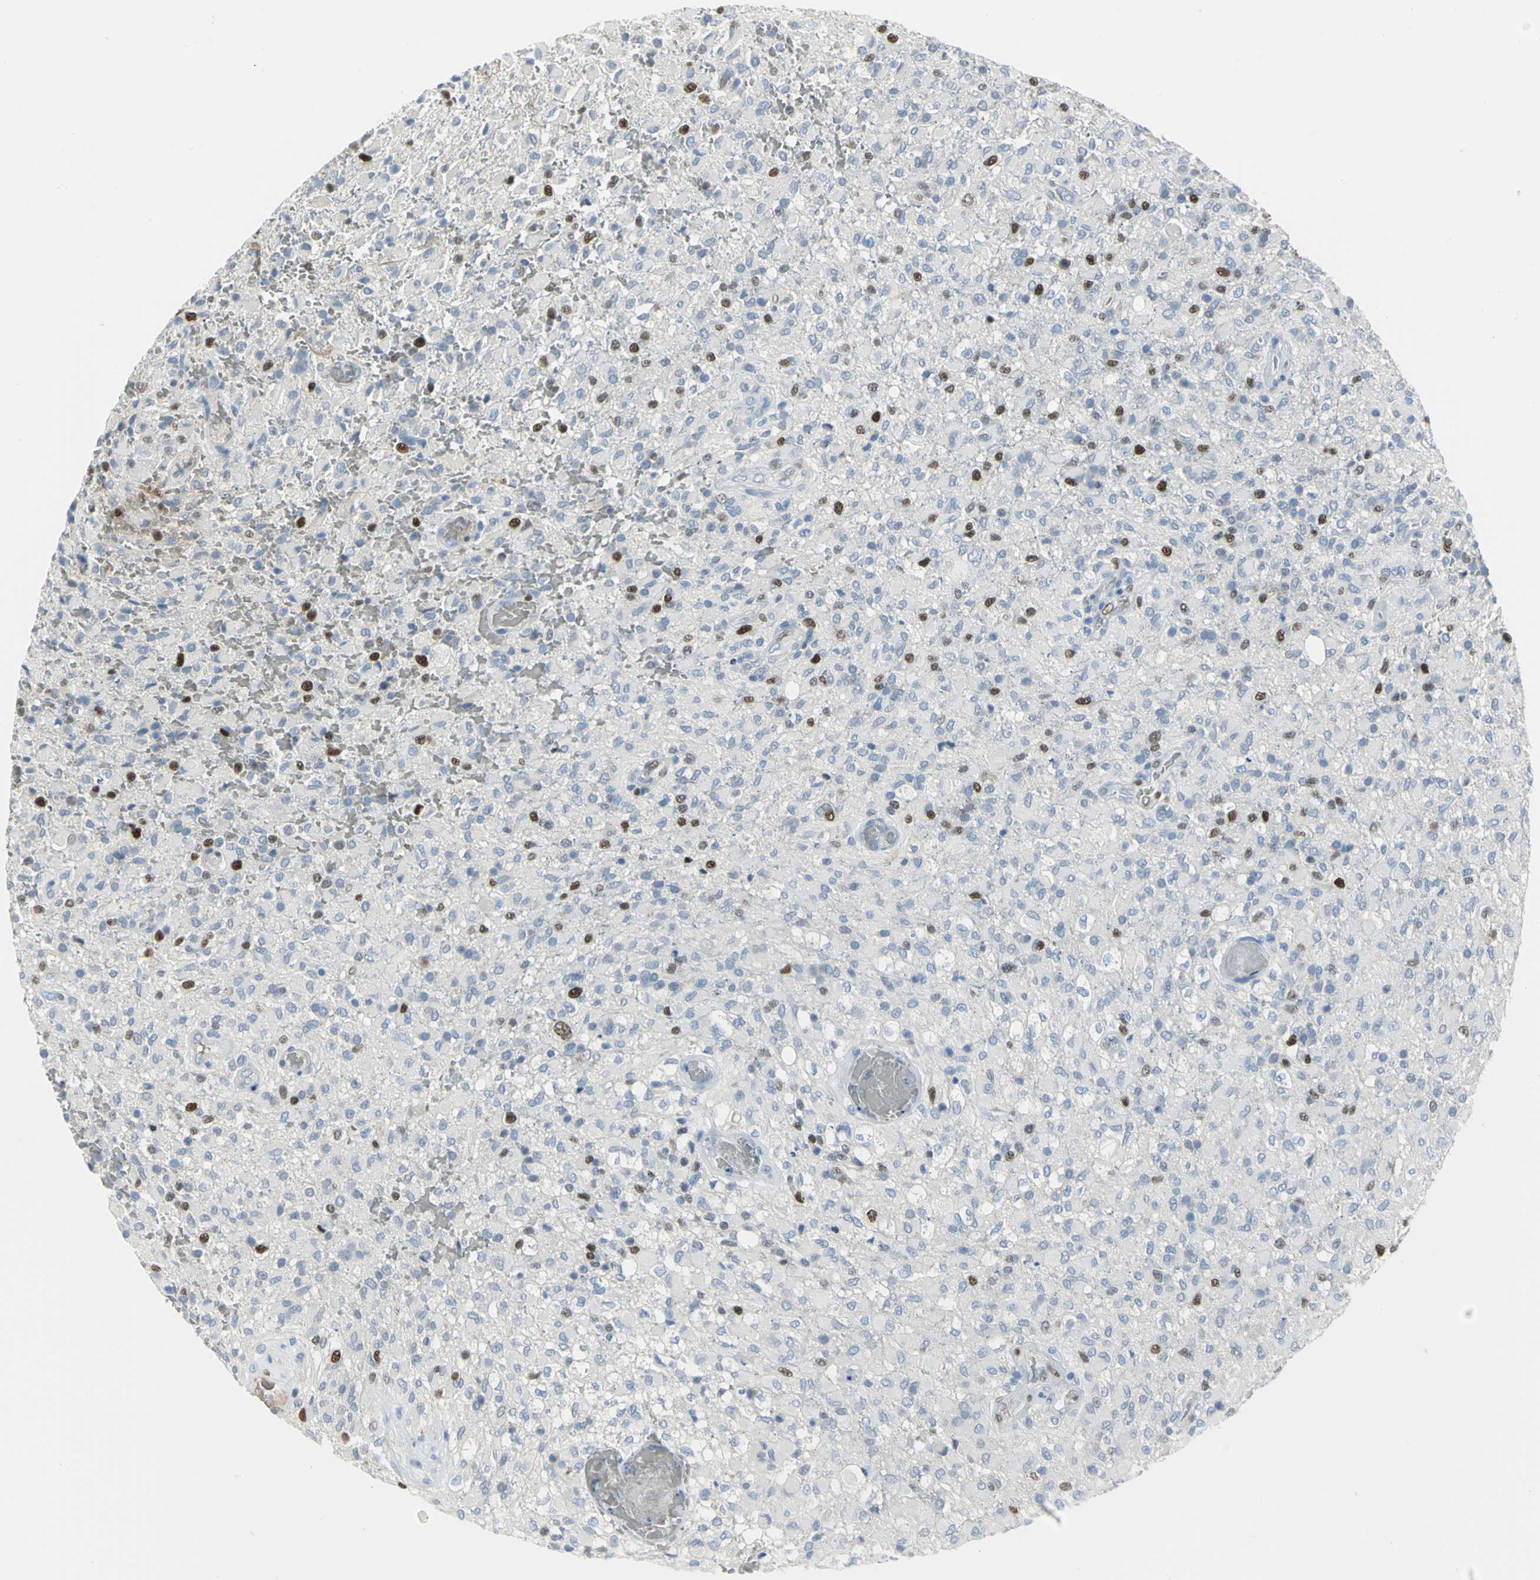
{"staining": {"intensity": "strong", "quantity": "<25%", "location": "nuclear"}, "tissue": "glioma", "cell_type": "Tumor cells", "image_type": "cancer", "snomed": [{"axis": "morphology", "description": "Glioma, malignant, High grade"}, {"axis": "topography", "description": "Brain"}], "caption": "The histopathology image reveals staining of malignant glioma (high-grade), revealing strong nuclear protein staining (brown color) within tumor cells. (DAB = brown stain, brightfield microscopy at high magnification).", "gene": "MCM3", "patient": {"sex": "male", "age": 71}}